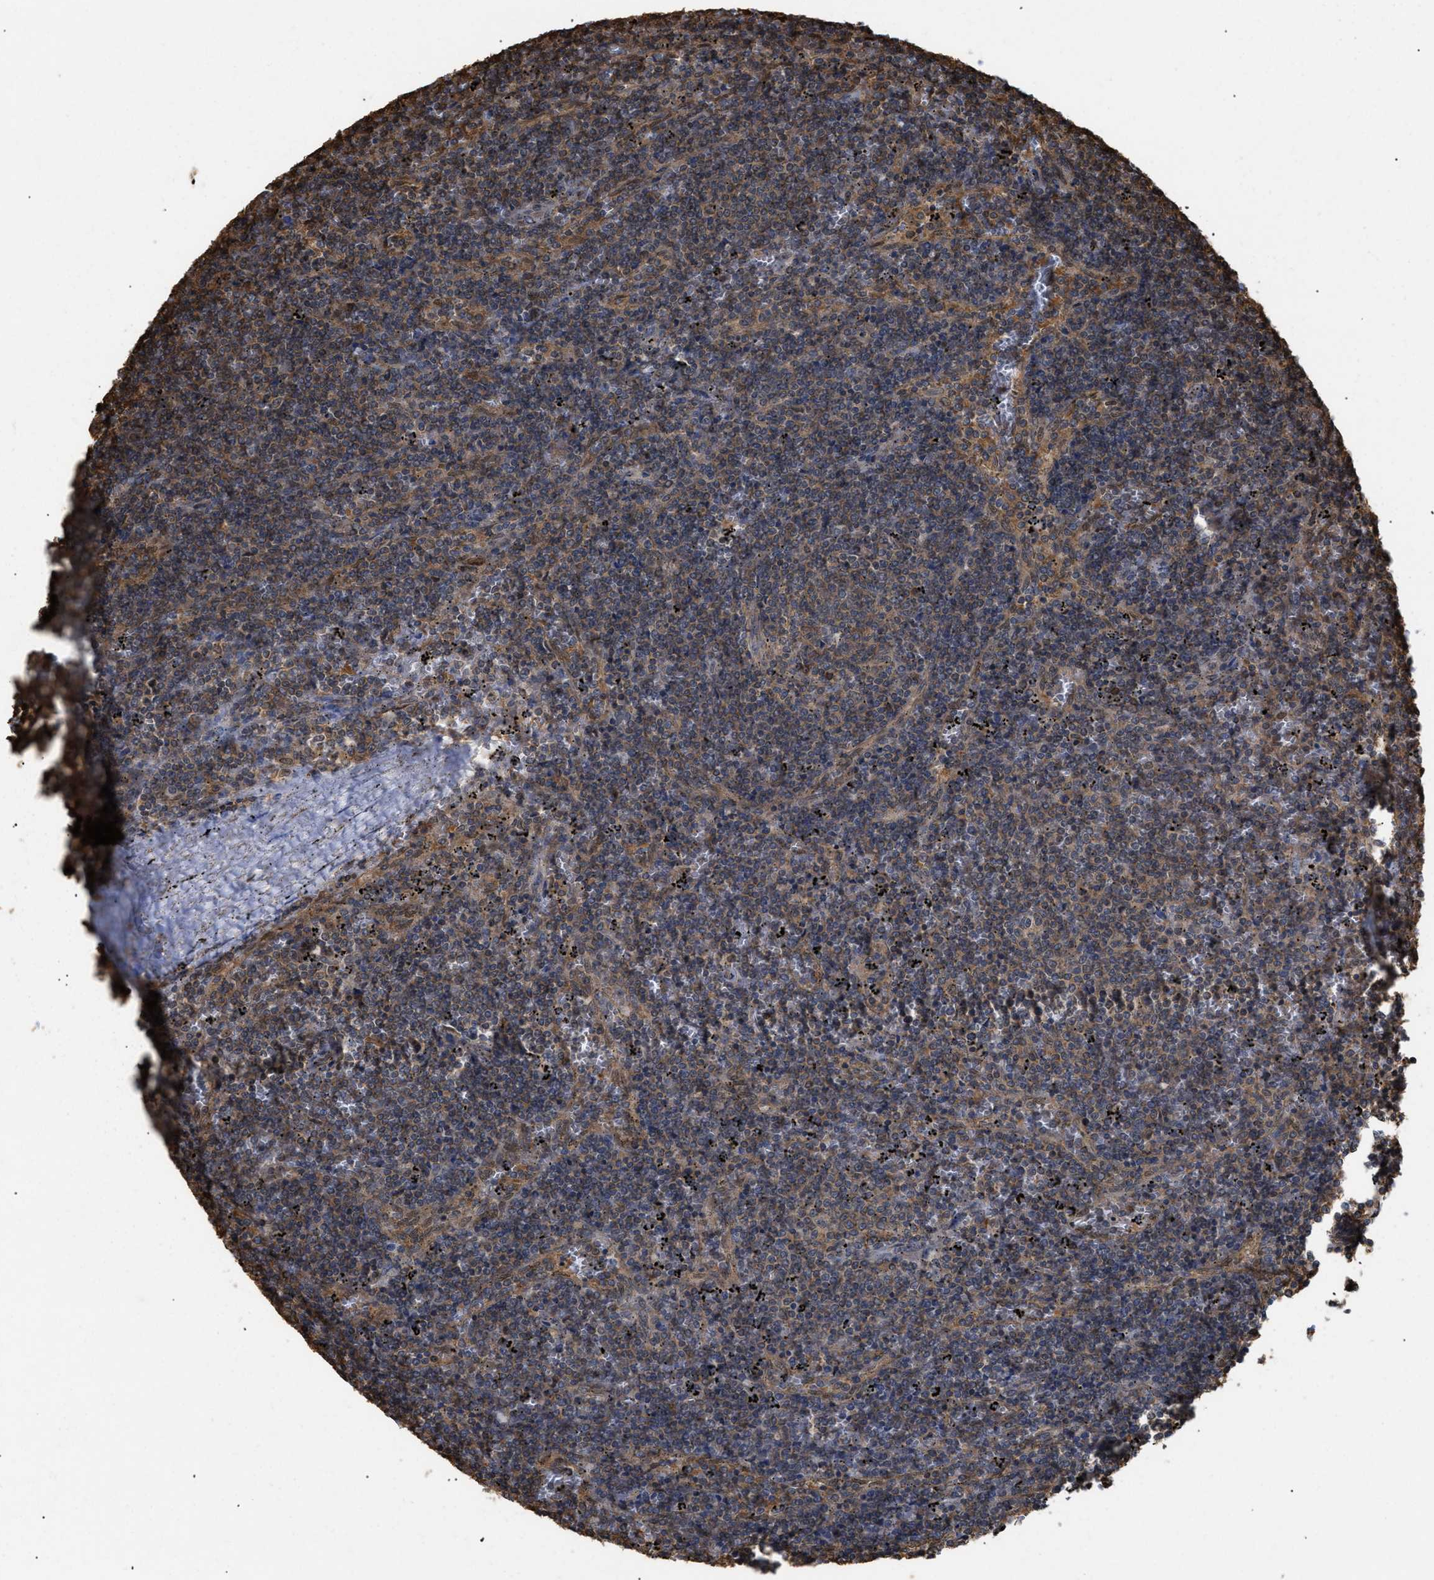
{"staining": {"intensity": "moderate", "quantity": ">75%", "location": "cytoplasmic/membranous"}, "tissue": "lymphoma", "cell_type": "Tumor cells", "image_type": "cancer", "snomed": [{"axis": "morphology", "description": "Malignant lymphoma, non-Hodgkin's type, Low grade"}, {"axis": "topography", "description": "Spleen"}], "caption": "IHC histopathology image of neoplastic tissue: human lymphoma stained using immunohistochemistry (IHC) exhibits medium levels of moderate protein expression localized specifically in the cytoplasmic/membranous of tumor cells, appearing as a cytoplasmic/membranous brown color.", "gene": "CALM1", "patient": {"sex": "female", "age": 50}}